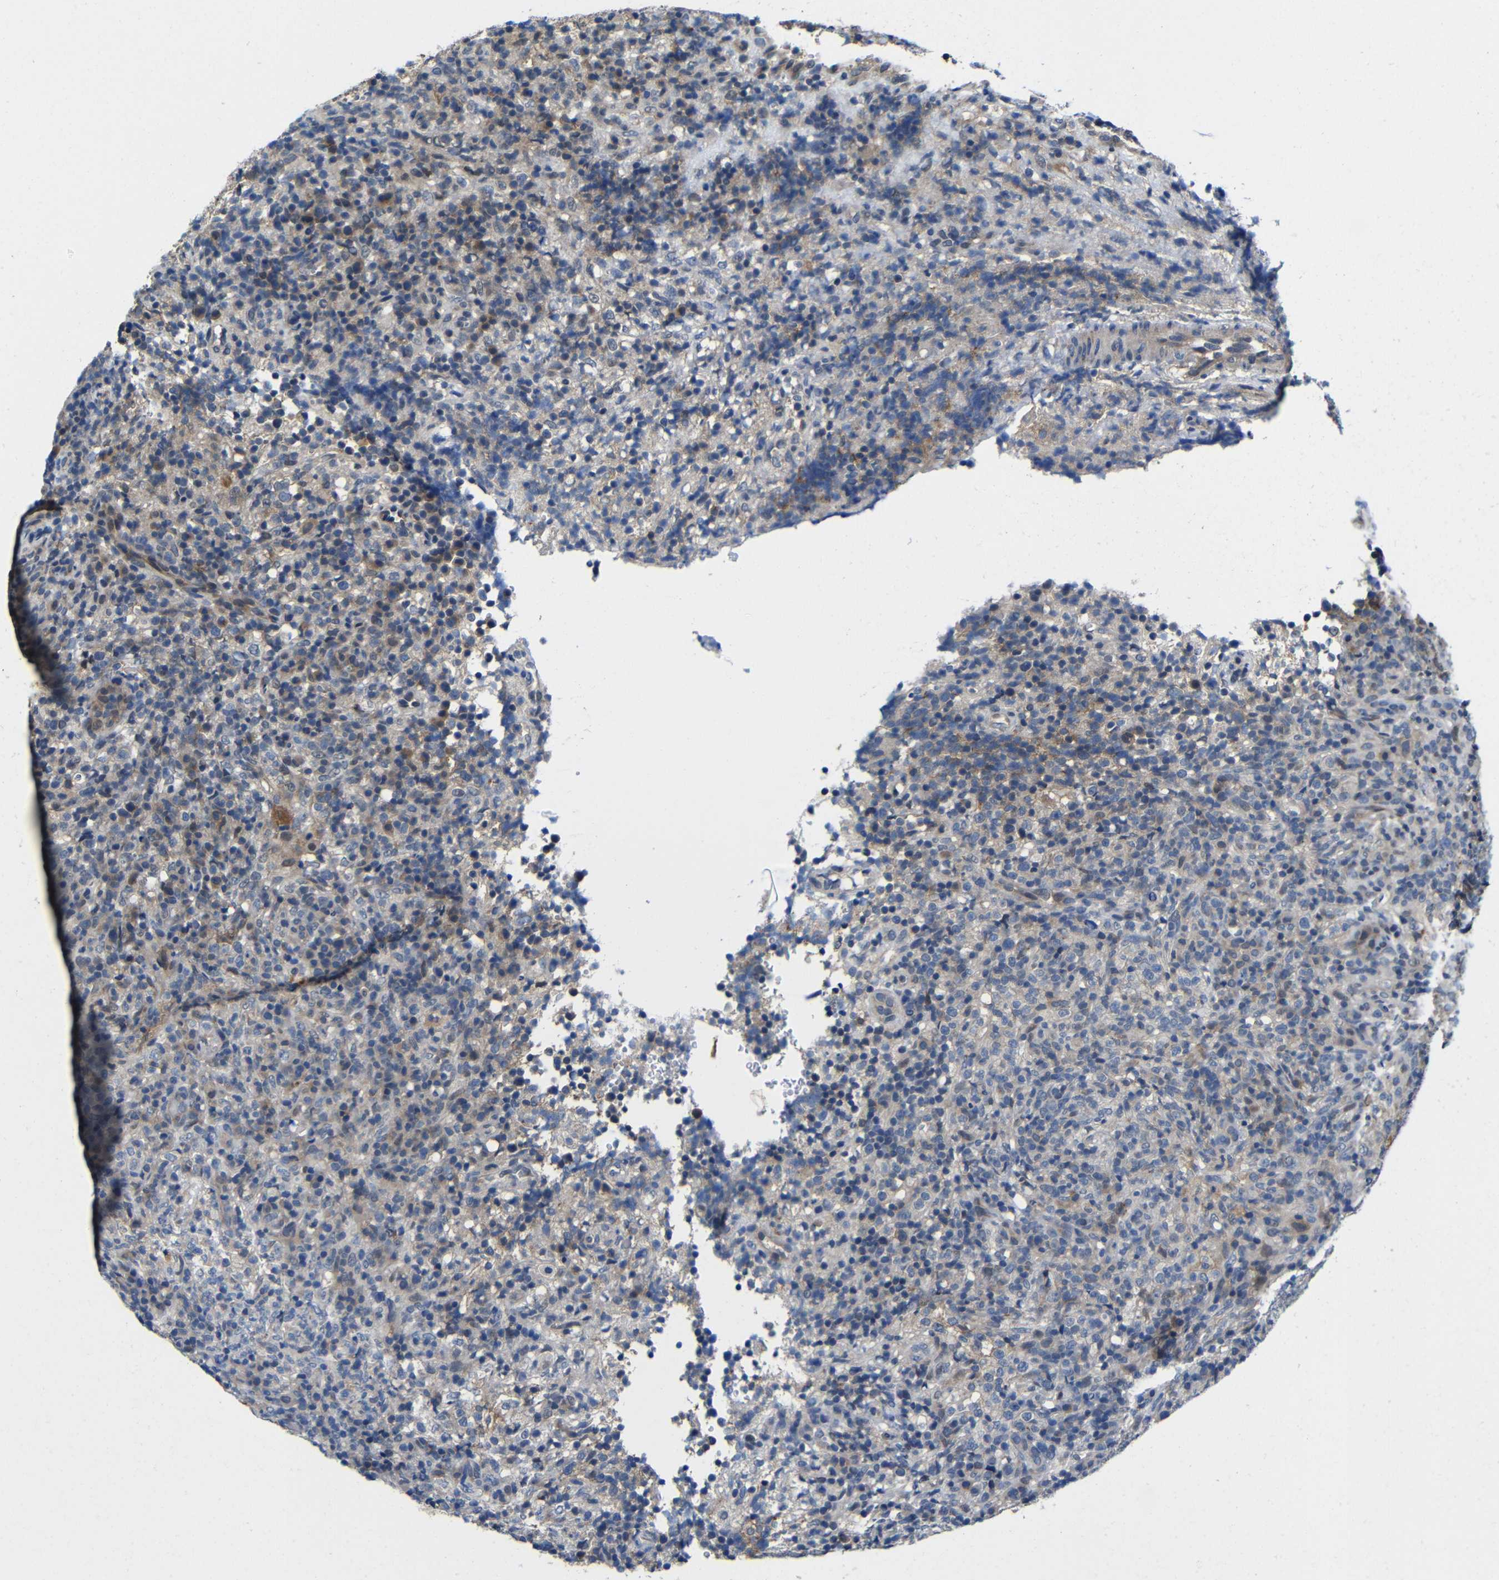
{"staining": {"intensity": "weak", "quantity": "25%-75%", "location": "cytoplasmic/membranous"}, "tissue": "lymphoma", "cell_type": "Tumor cells", "image_type": "cancer", "snomed": [{"axis": "morphology", "description": "Malignant lymphoma, non-Hodgkin's type, High grade"}, {"axis": "topography", "description": "Lymph node"}], "caption": "Immunohistochemistry photomicrograph of lymphoma stained for a protein (brown), which reveals low levels of weak cytoplasmic/membranous positivity in approximately 25%-75% of tumor cells.", "gene": "ZNF90", "patient": {"sex": "female", "age": 76}}